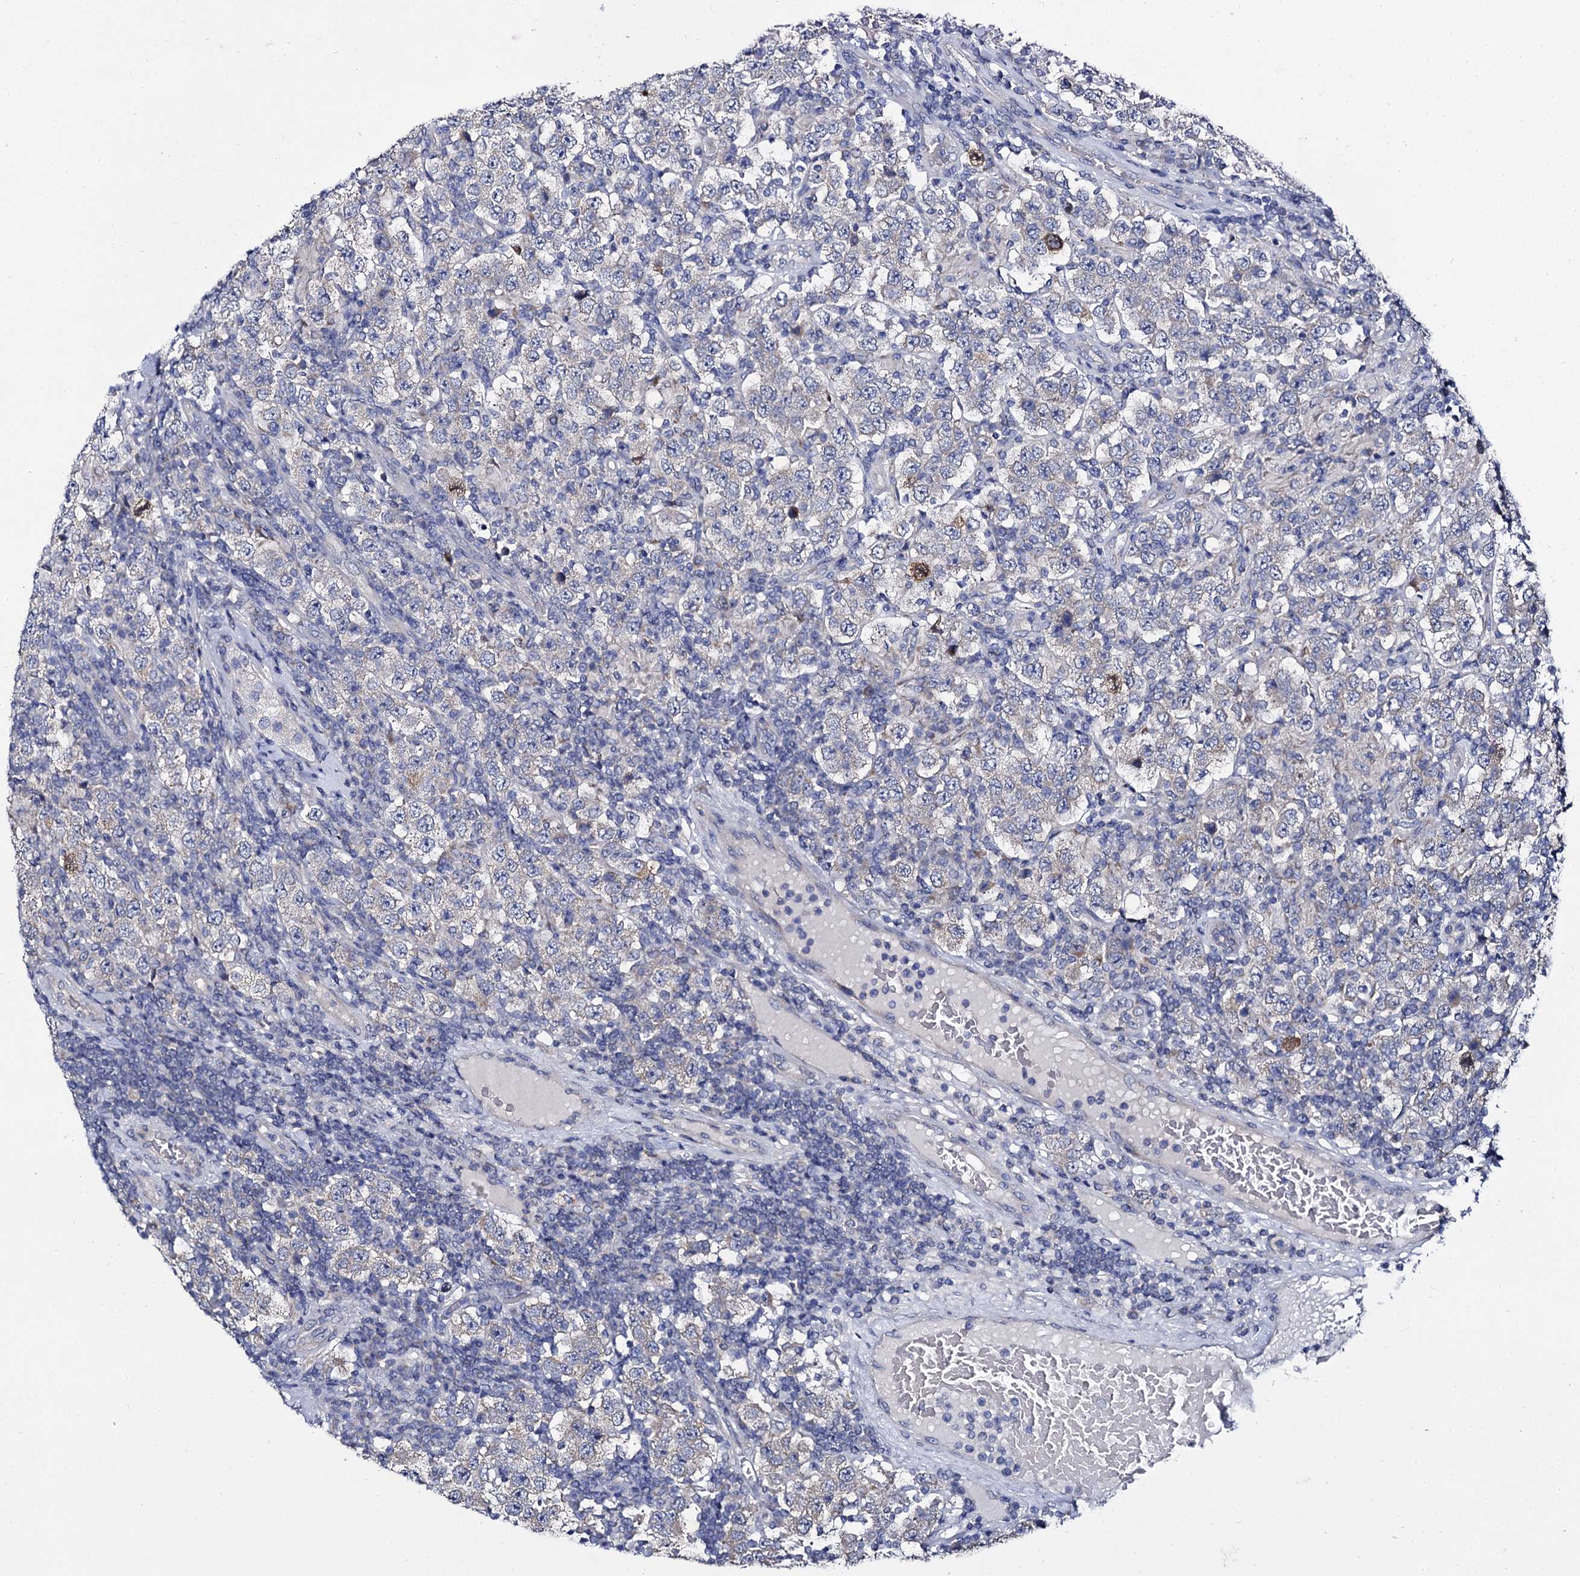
{"staining": {"intensity": "negative", "quantity": "none", "location": "none"}, "tissue": "testis cancer", "cell_type": "Tumor cells", "image_type": "cancer", "snomed": [{"axis": "morphology", "description": "Normal tissue, NOS"}, {"axis": "morphology", "description": "Urothelial carcinoma, High grade"}, {"axis": "morphology", "description": "Seminoma, NOS"}, {"axis": "morphology", "description": "Carcinoma, Embryonal, NOS"}, {"axis": "topography", "description": "Urinary bladder"}, {"axis": "topography", "description": "Testis"}], "caption": "Photomicrograph shows no significant protein expression in tumor cells of testis cancer.", "gene": "PANX2", "patient": {"sex": "male", "age": 41}}